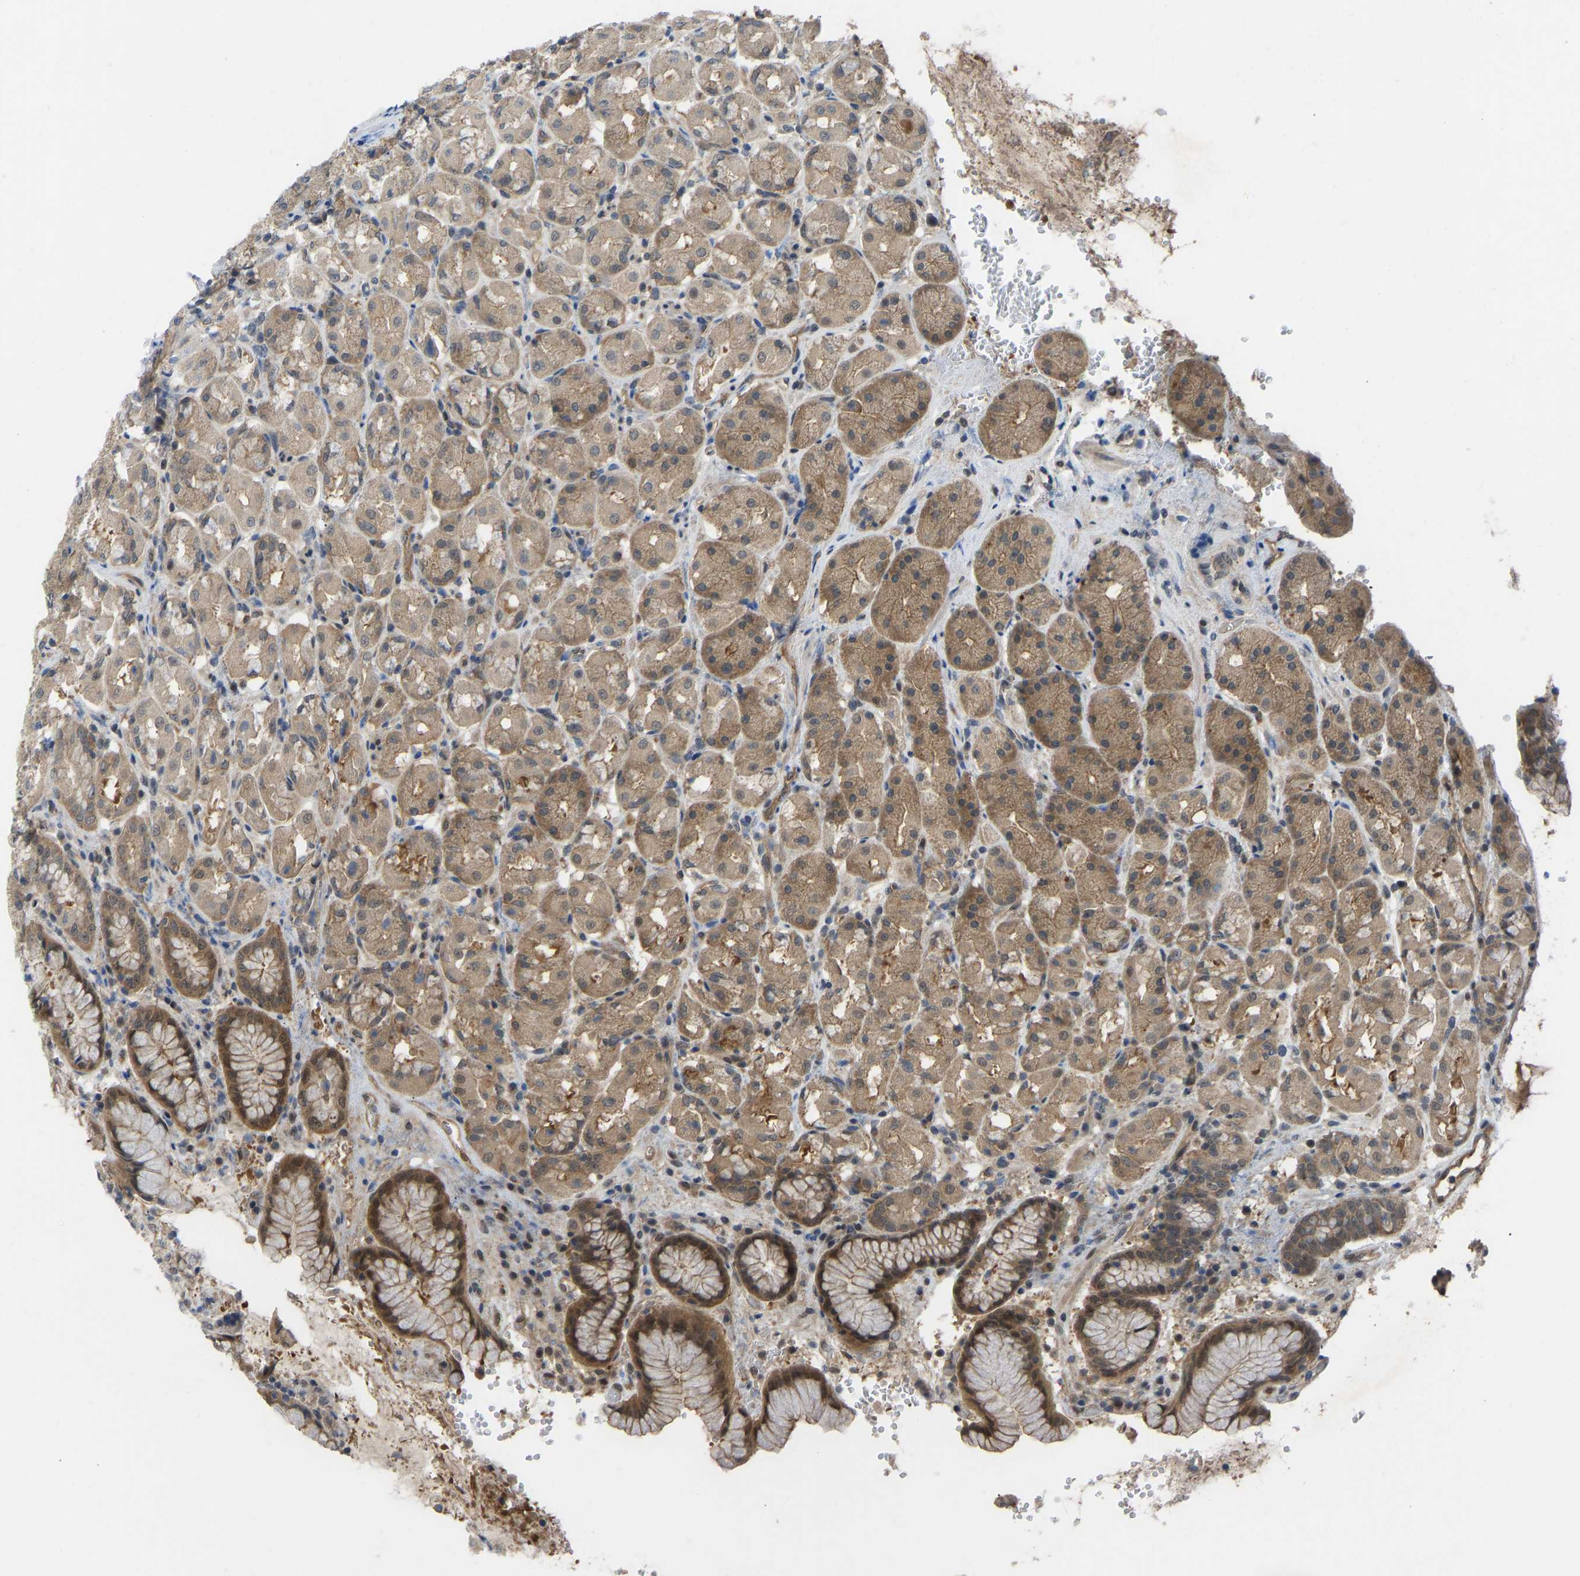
{"staining": {"intensity": "moderate", "quantity": "25%-75%", "location": "cytoplasmic/membranous,nuclear"}, "tissue": "stomach", "cell_type": "Glandular cells", "image_type": "normal", "snomed": [{"axis": "morphology", "description": "Normal tissue, NOS"}, {"axis": "topography", "description": "Stomach"}, {"axis": "topography", "description": "Stomach, lower"}], "caption": "A brown stain highlights moderate cytoplasmic/membranous,nuclear staining of a protein in glandular cells of benign stomach. (Stains: DAB in brown, nuclei in blue, Microscopy: brightfield microscopy at high magnification).", "gene": "ZNF251", "patient": {"sex": "female", "age": 56}}